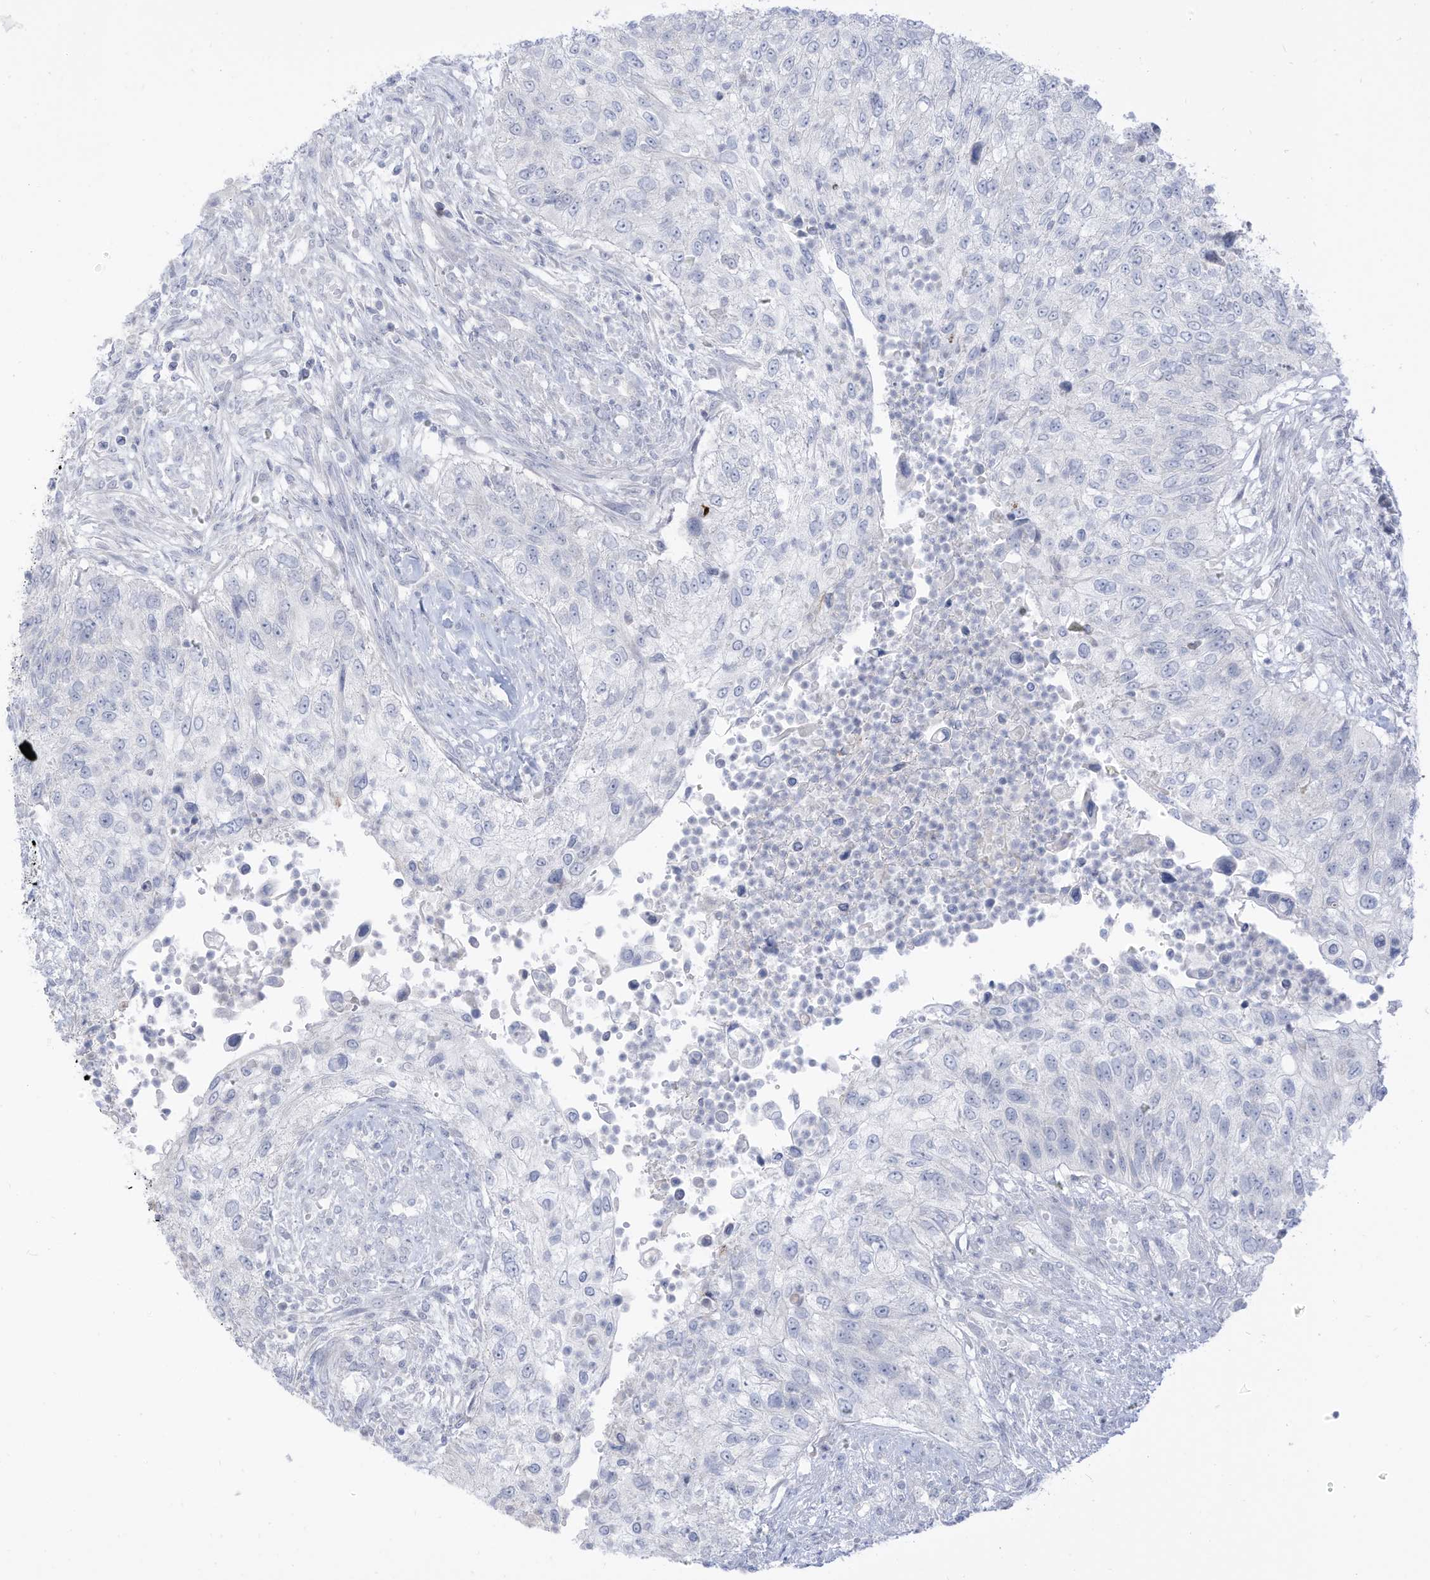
{"staining": {"intensity": "negative", "quantity": "none", "location": "none"}, "tissue": "urothelial cancer", "cell_type": "Tumor cells", "image_type": "cancer", "snomed": [{"axis": "morphology", "description": "Urothelial carcinoma, High grade"}, {"axis": "topography", "description": "Urinary bladder"}], "caption": "Immunohistochemical staining of human urothelial cancer reveals no significant expression in tumor cells.", "gene": "OGT", "patient": {"sex": "female", "age": 60}}